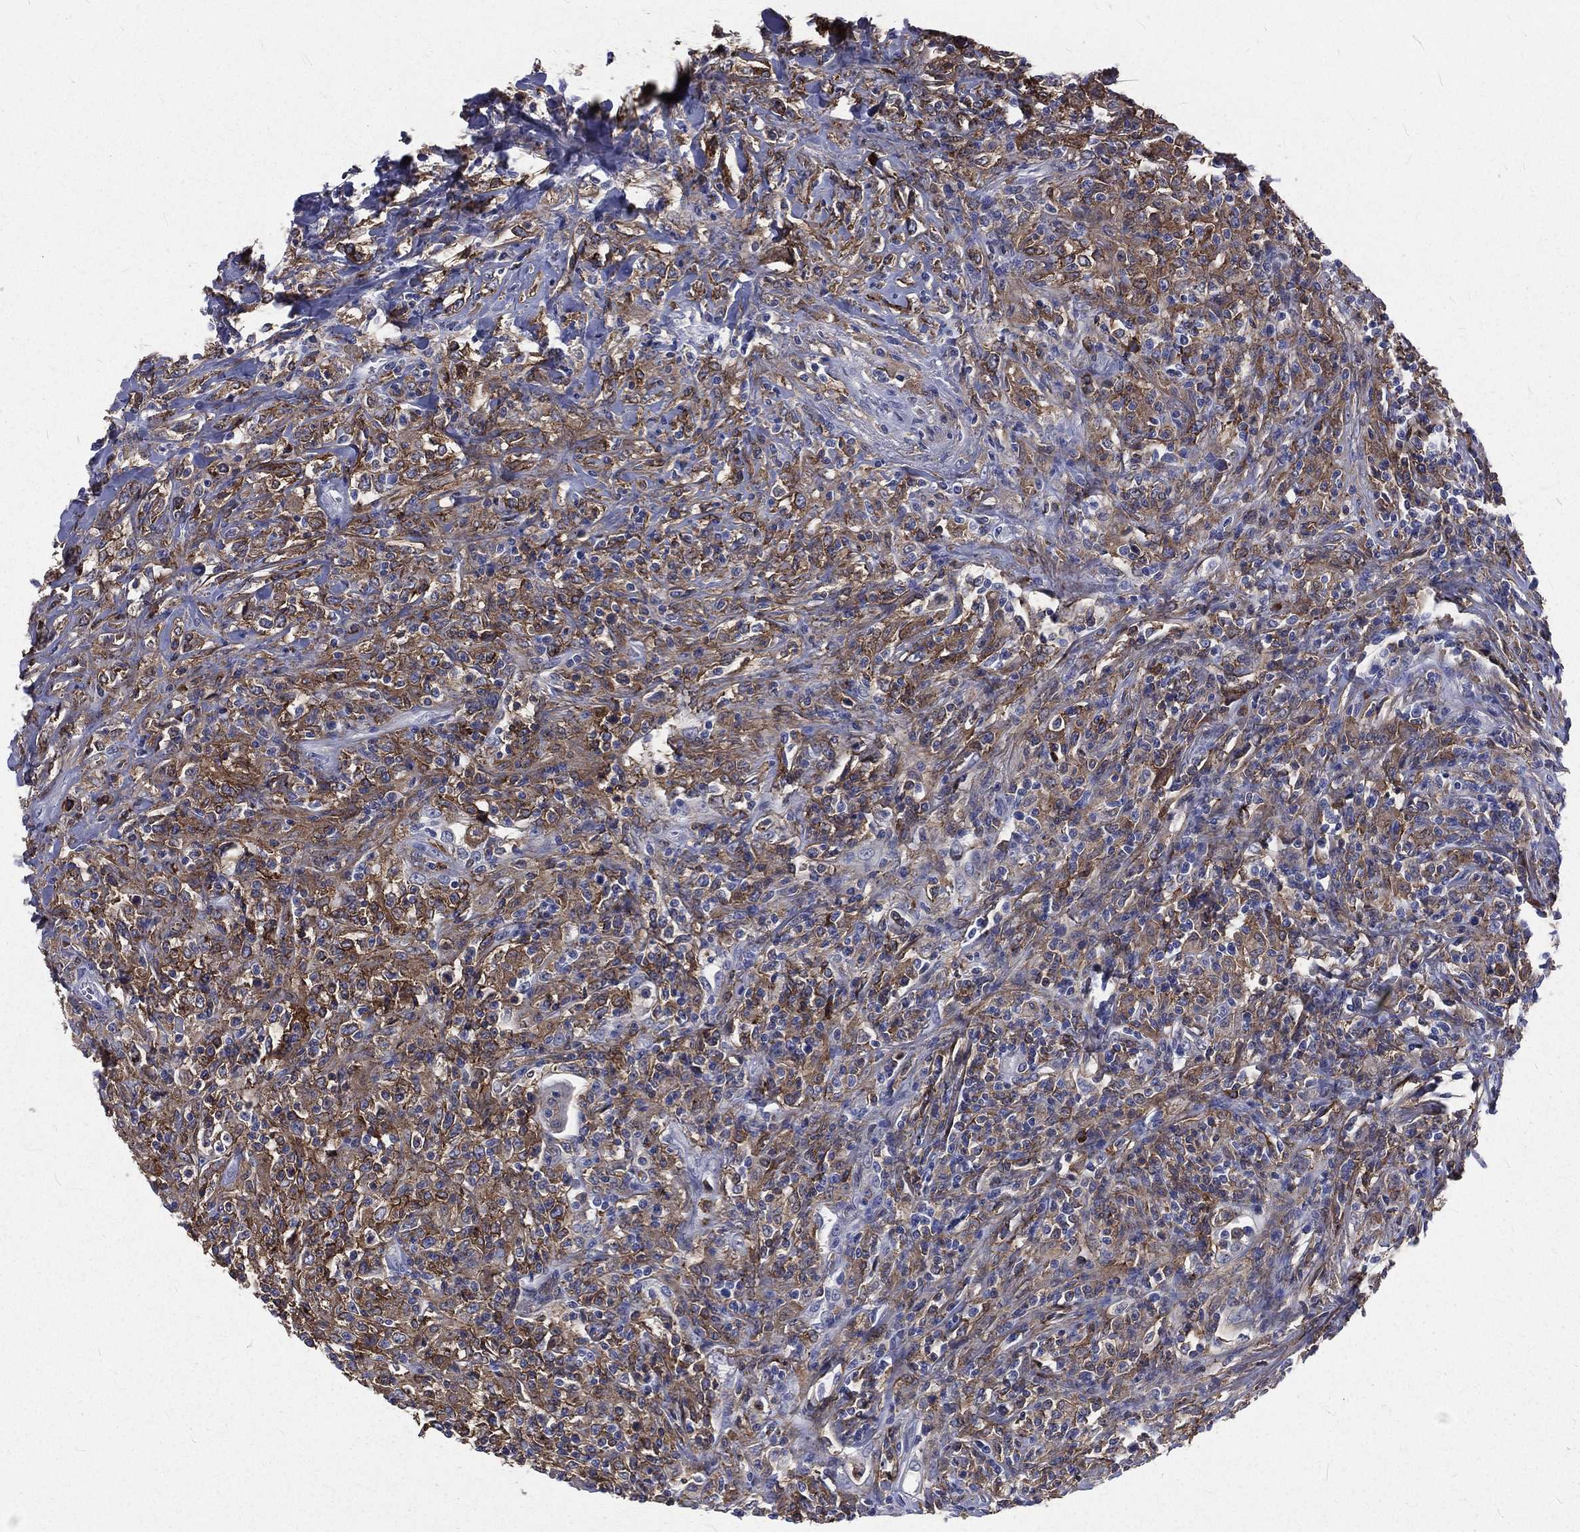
{"staining": {"intensity": "moderate", "quantity": "25%-75%", "location": "cytoplasmic/membranous"}, "tissue": "lymphoma", "cell_type": "Tumor cells", "image_type": "cancer", "snomed": [{"axis": "morphology", "description": "Malignant lymphoma, non-Hodgkin's type, High grade"}, {"axis": "topography", "description": "Lung"}], "caption": "Immunohistochemical staining of human high-grade malignant lymphoma, non-Hodgkin's type displays medium levels of moderate cytoplasmic/membranous staining in about 25%-75% of tumor cells.", "gene": "BASP1", "patient": {"sex": "male", "age": 79}}